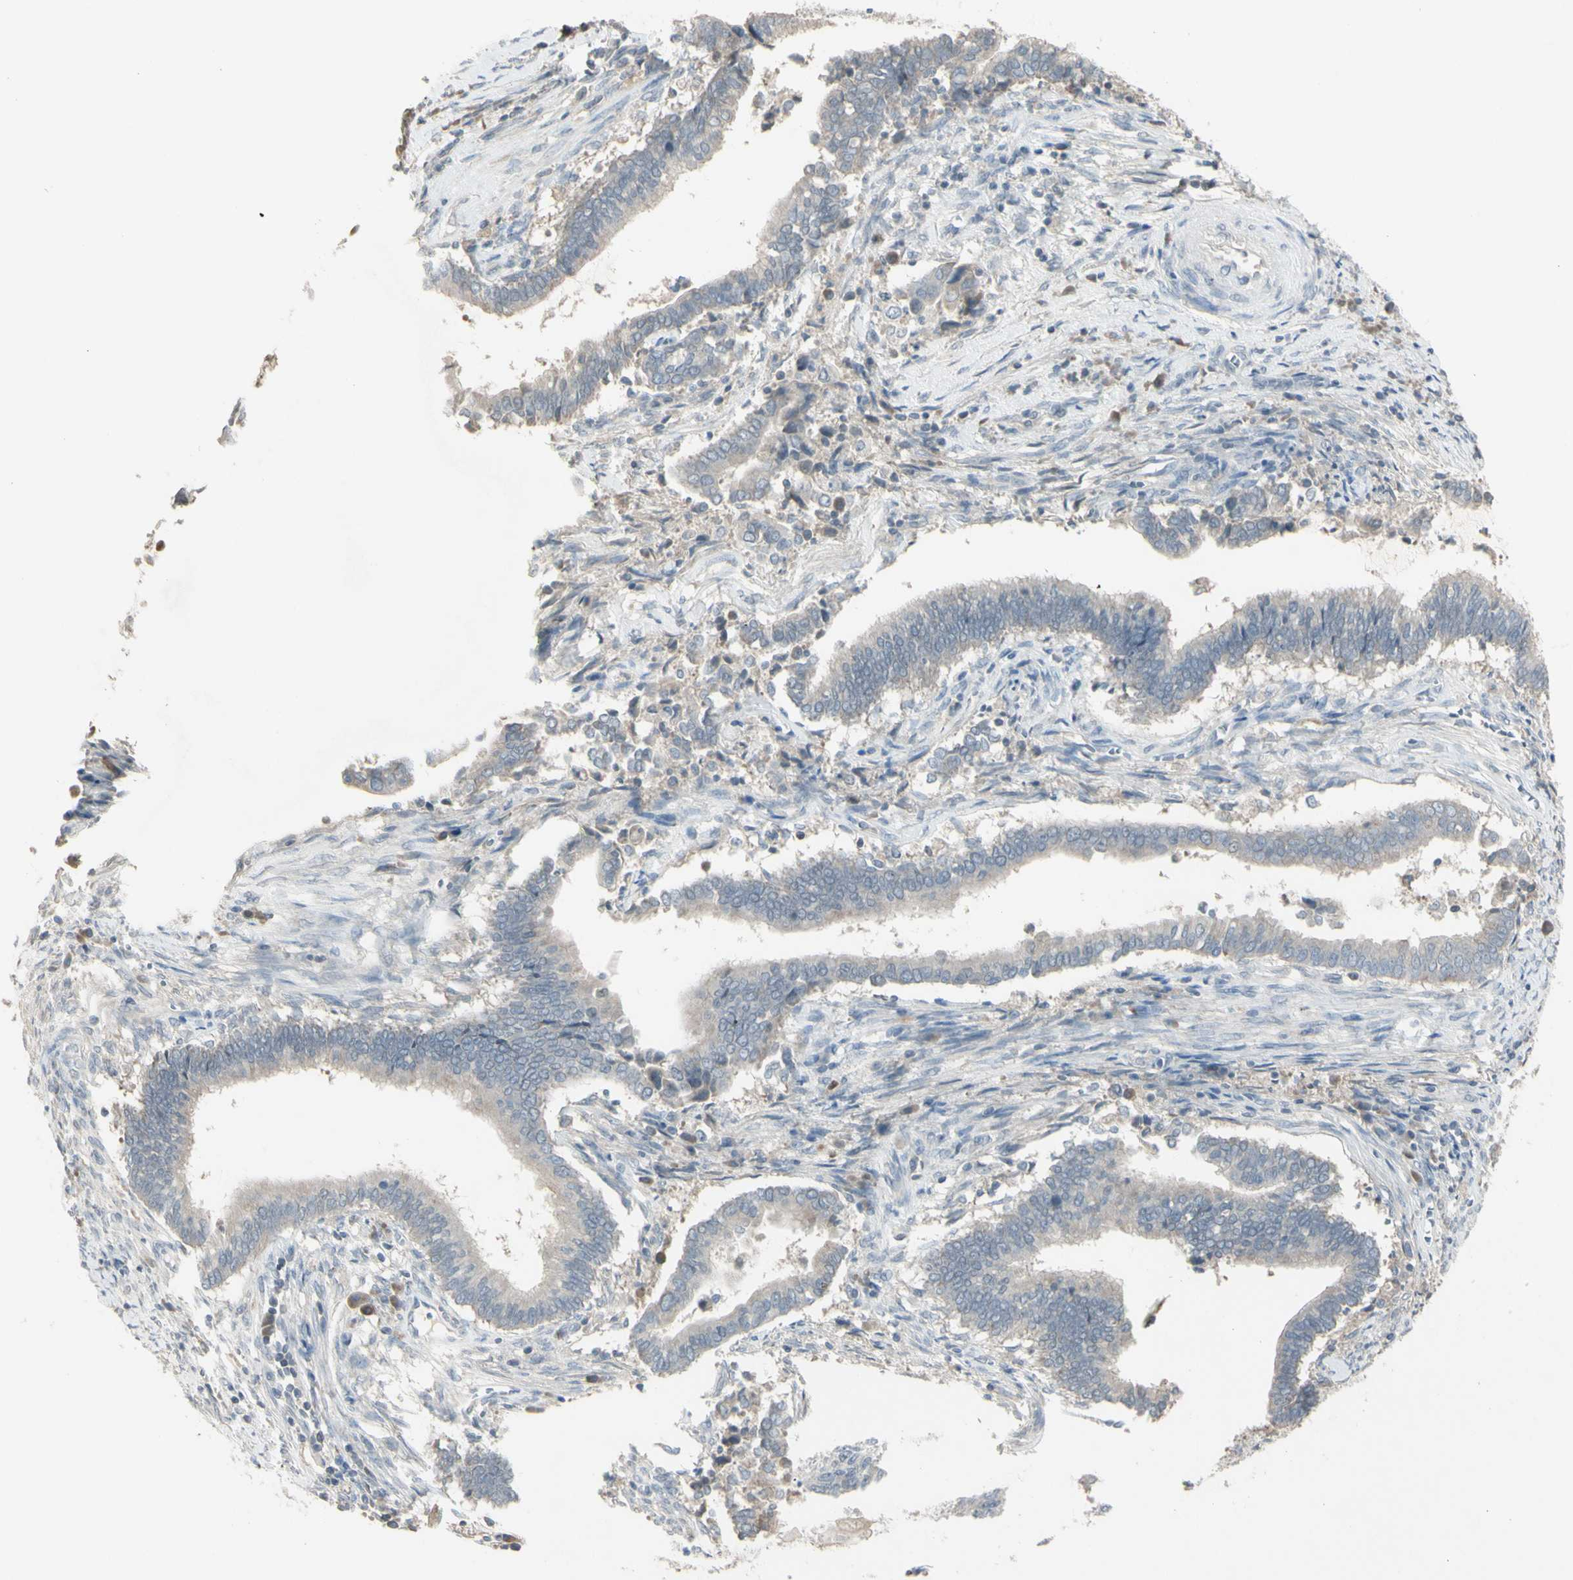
{"staining": {"intensity": "weak", "quantity": ">75%", "location": "cytoplasmic/membranous"}, "tissue": "cervical cancer", "cell_type": "Tumor cells", "image_type": "cancer", "snomed": [{"axis": "morphology", "description": "Adenocarcinoma, NOS"}, {"axis": "topography", "description": "Cervix"}], "caption": "An immunohistochemistry (IHC) photomicrograph of neoplastic tissue is shown. Protein staining in brown shows weak cytoplasmic/membranous positivity in cervical adenocarcinoma within tumor cells.", "gene": "PIAS4", "patient": {"sex": "female", "age": 44}}